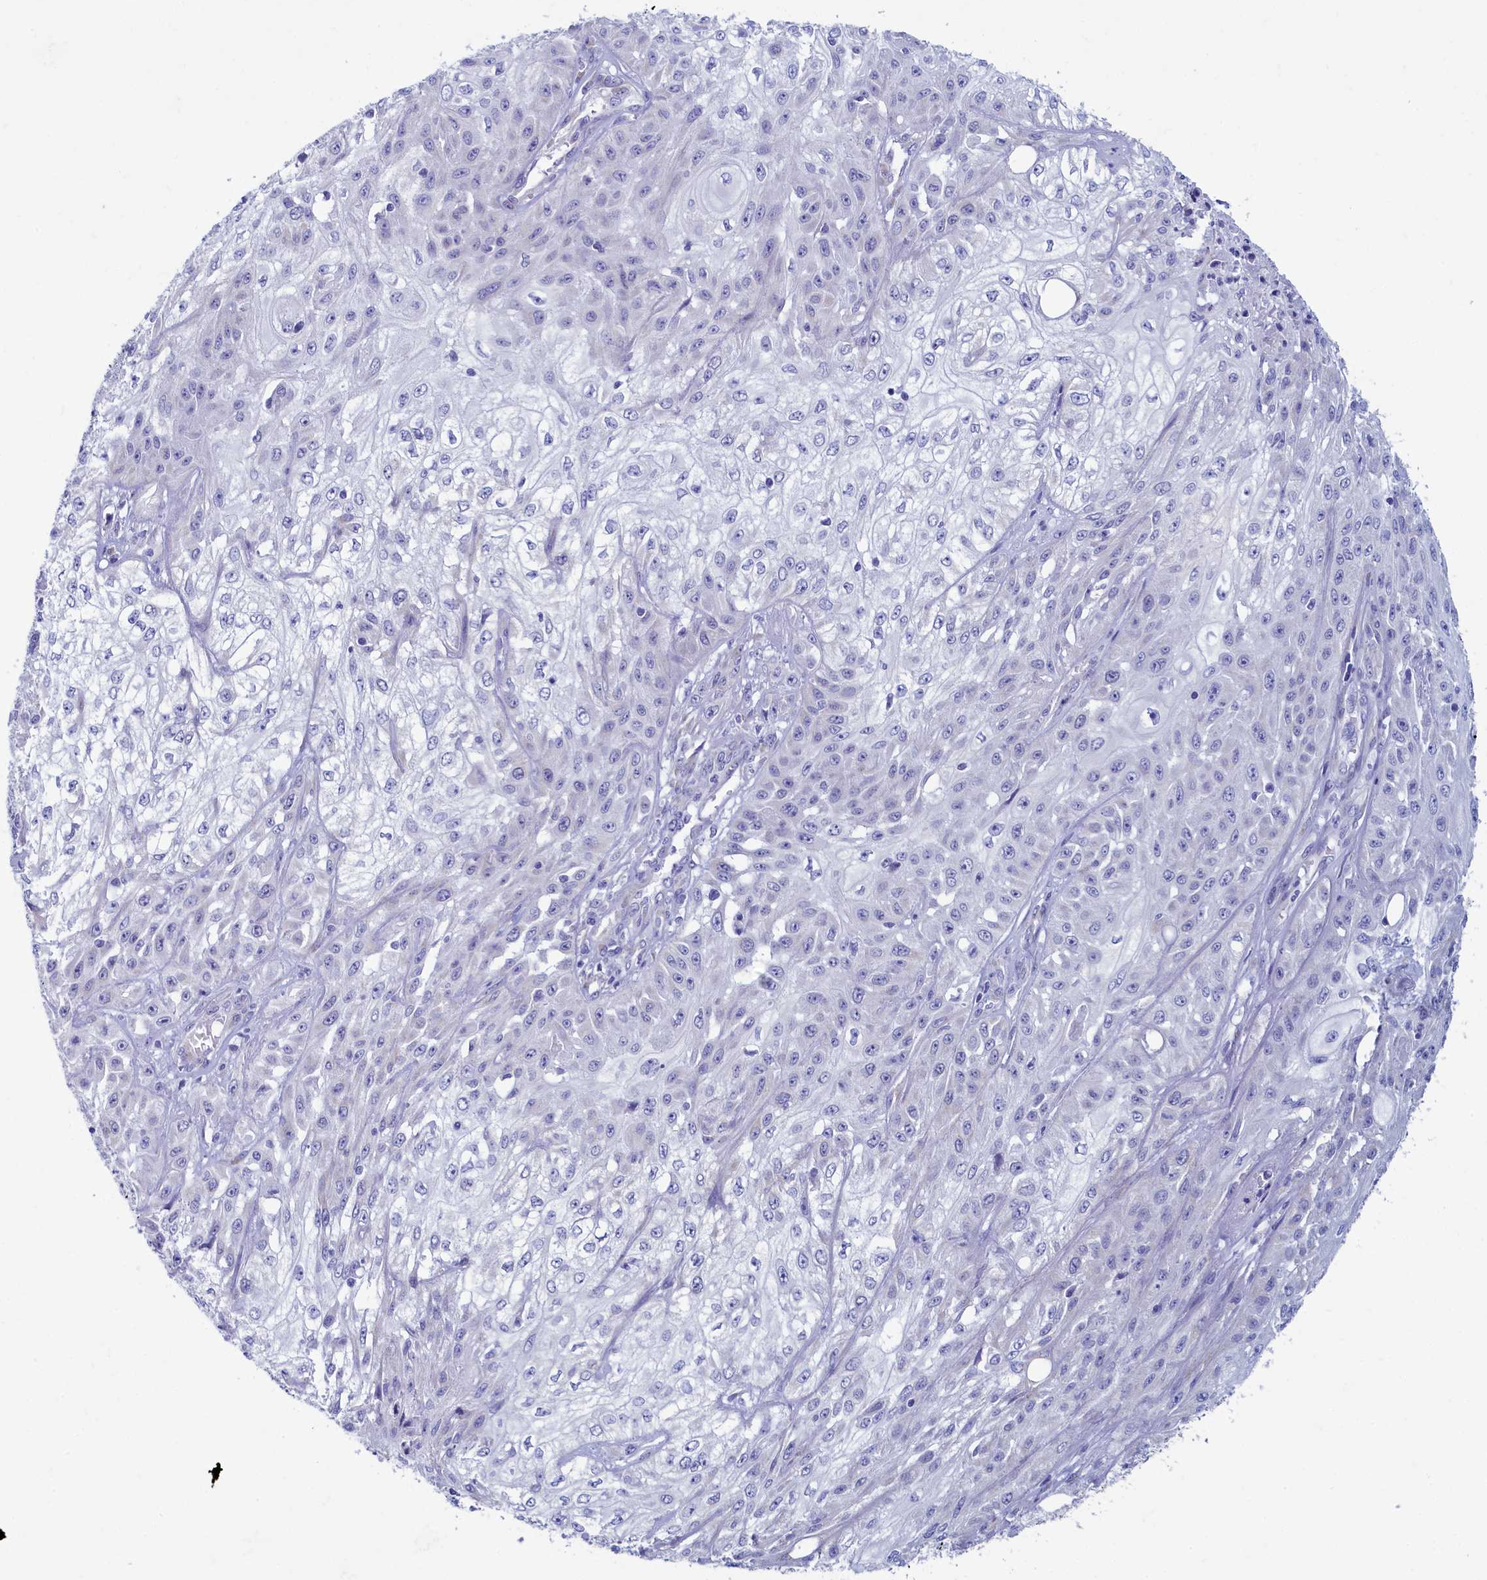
{"staining": {"intensity": "negative", "quantity": "none", "location": "none"}, "tissue": "skin cancer", "cell_type": "Tumor cells", "image_type": "cancer", "snomed": [{"axis": "morphology", "description": "Squamous cell carcinoma, NOS"}, {"axis": "morphology", "description": "Squamous cell carcinoma, metastatic, NOS"}, {"axis": "topography", "description": "Skin"}, {"axis": "topography", "description": "Lymph node"}], "caption": "Skin cancer (squamous cell carcinoma) was stained to show a protein in brown. There is no significant positivity in tumor cells.", "gene": "SKA3", "patient": {"sex": "male", "age": 75}}